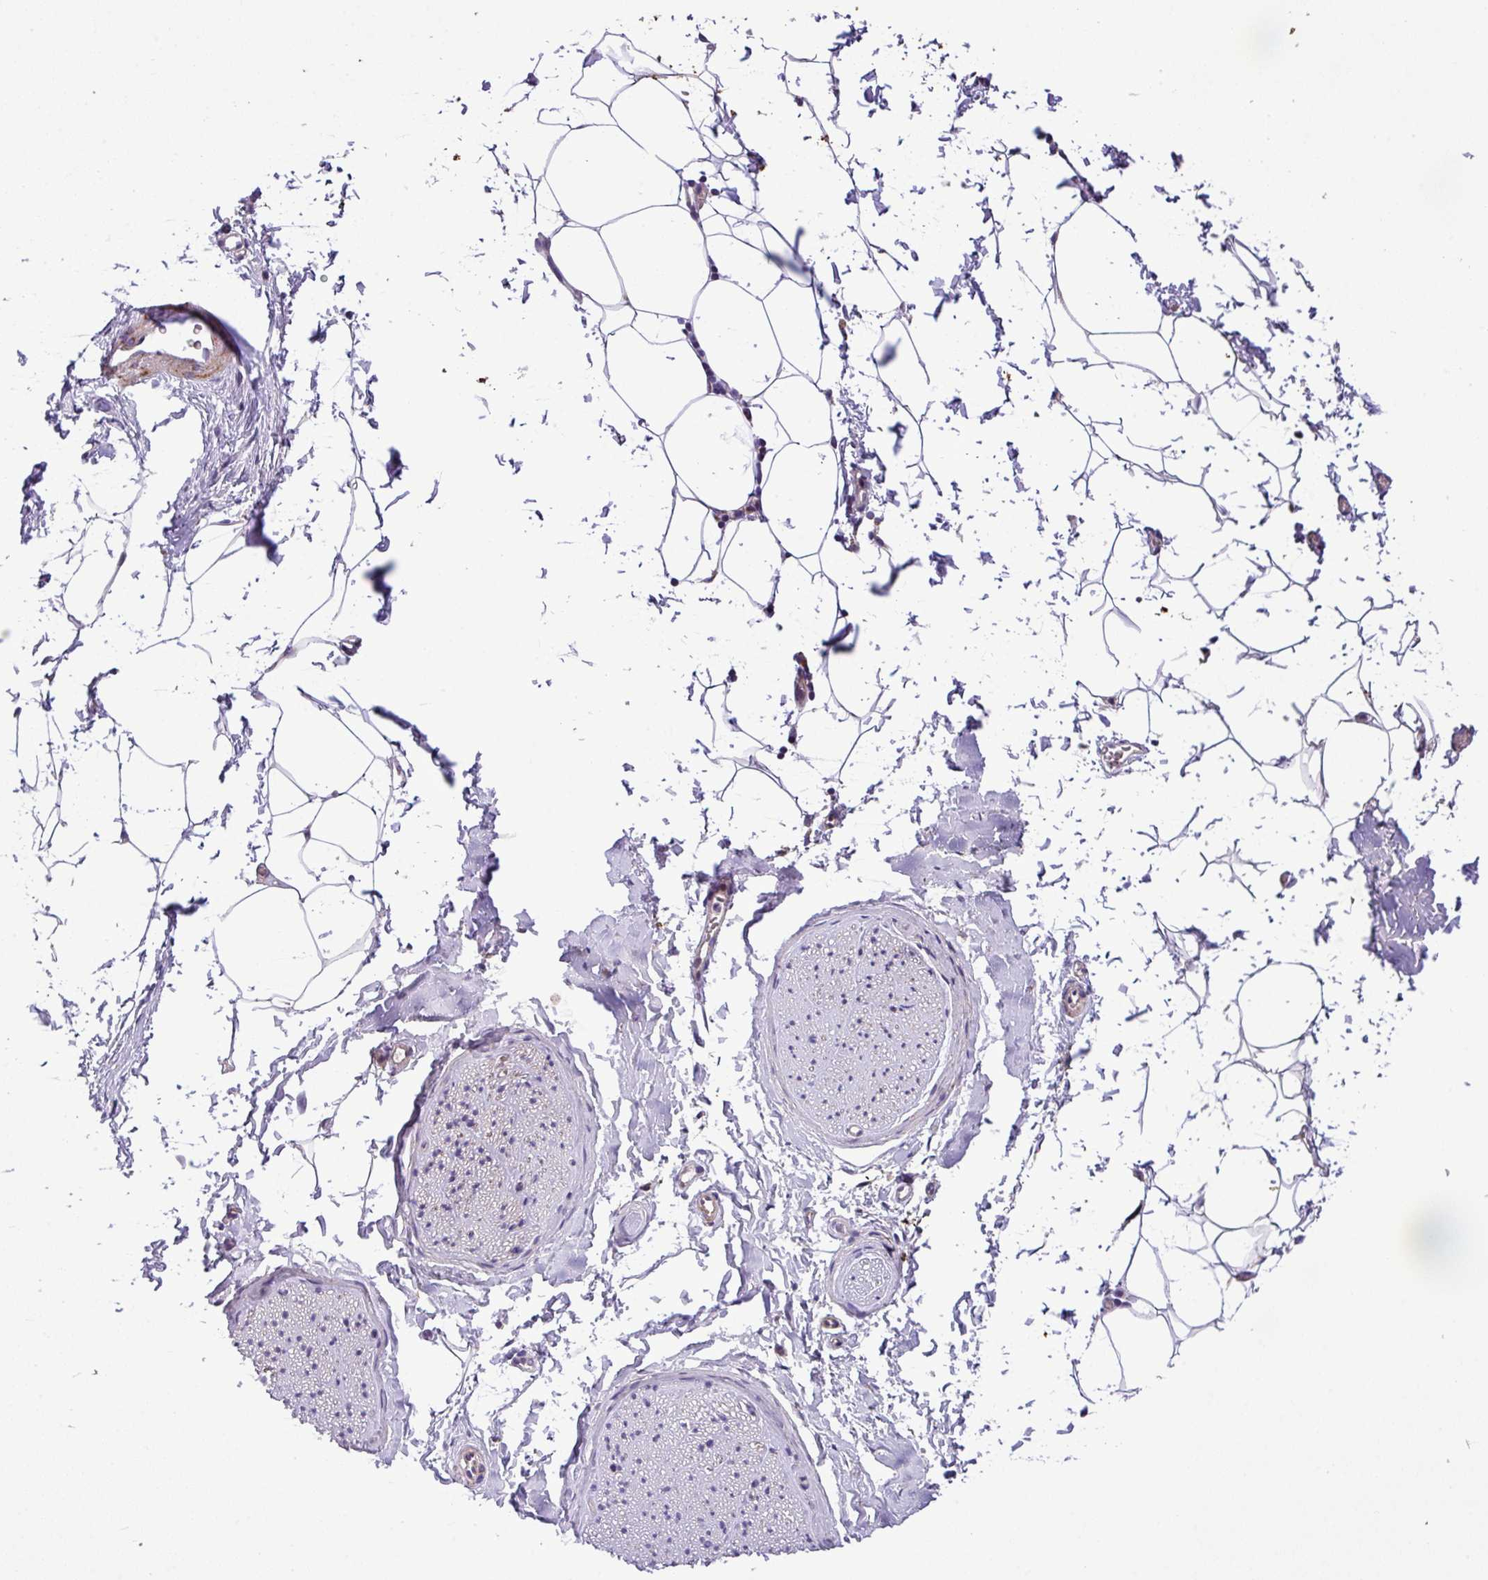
{"staining": {"intensity": "negative", "quantity": "none", "location": "none"}, "tissue": "adipose tissue", "cell_type": "Adipocytes", "image_type": "normal", "snomed": [{"axis": "morphology", "description": "Normal tissue, NOS"}, {"axis": "morphology", "description": "Adenocarcinoma, High grade"}, {"axis": "topography", "description": "Prostate"}, {"axis": "topography", "description": "Peripheral nerve tissue"}], "caption": "The immunohistochemistry (IHC) micrograph has no significant positivity in adipocytes of adipose tissue. (Stains: DAB immunohistochemistry (IHC) with hematoxylin counter stain, Microscopy: brightfield microscopy at high magnification).", "gene": "B3GNT9", "patient": {"sex": "male", "age": 68}}